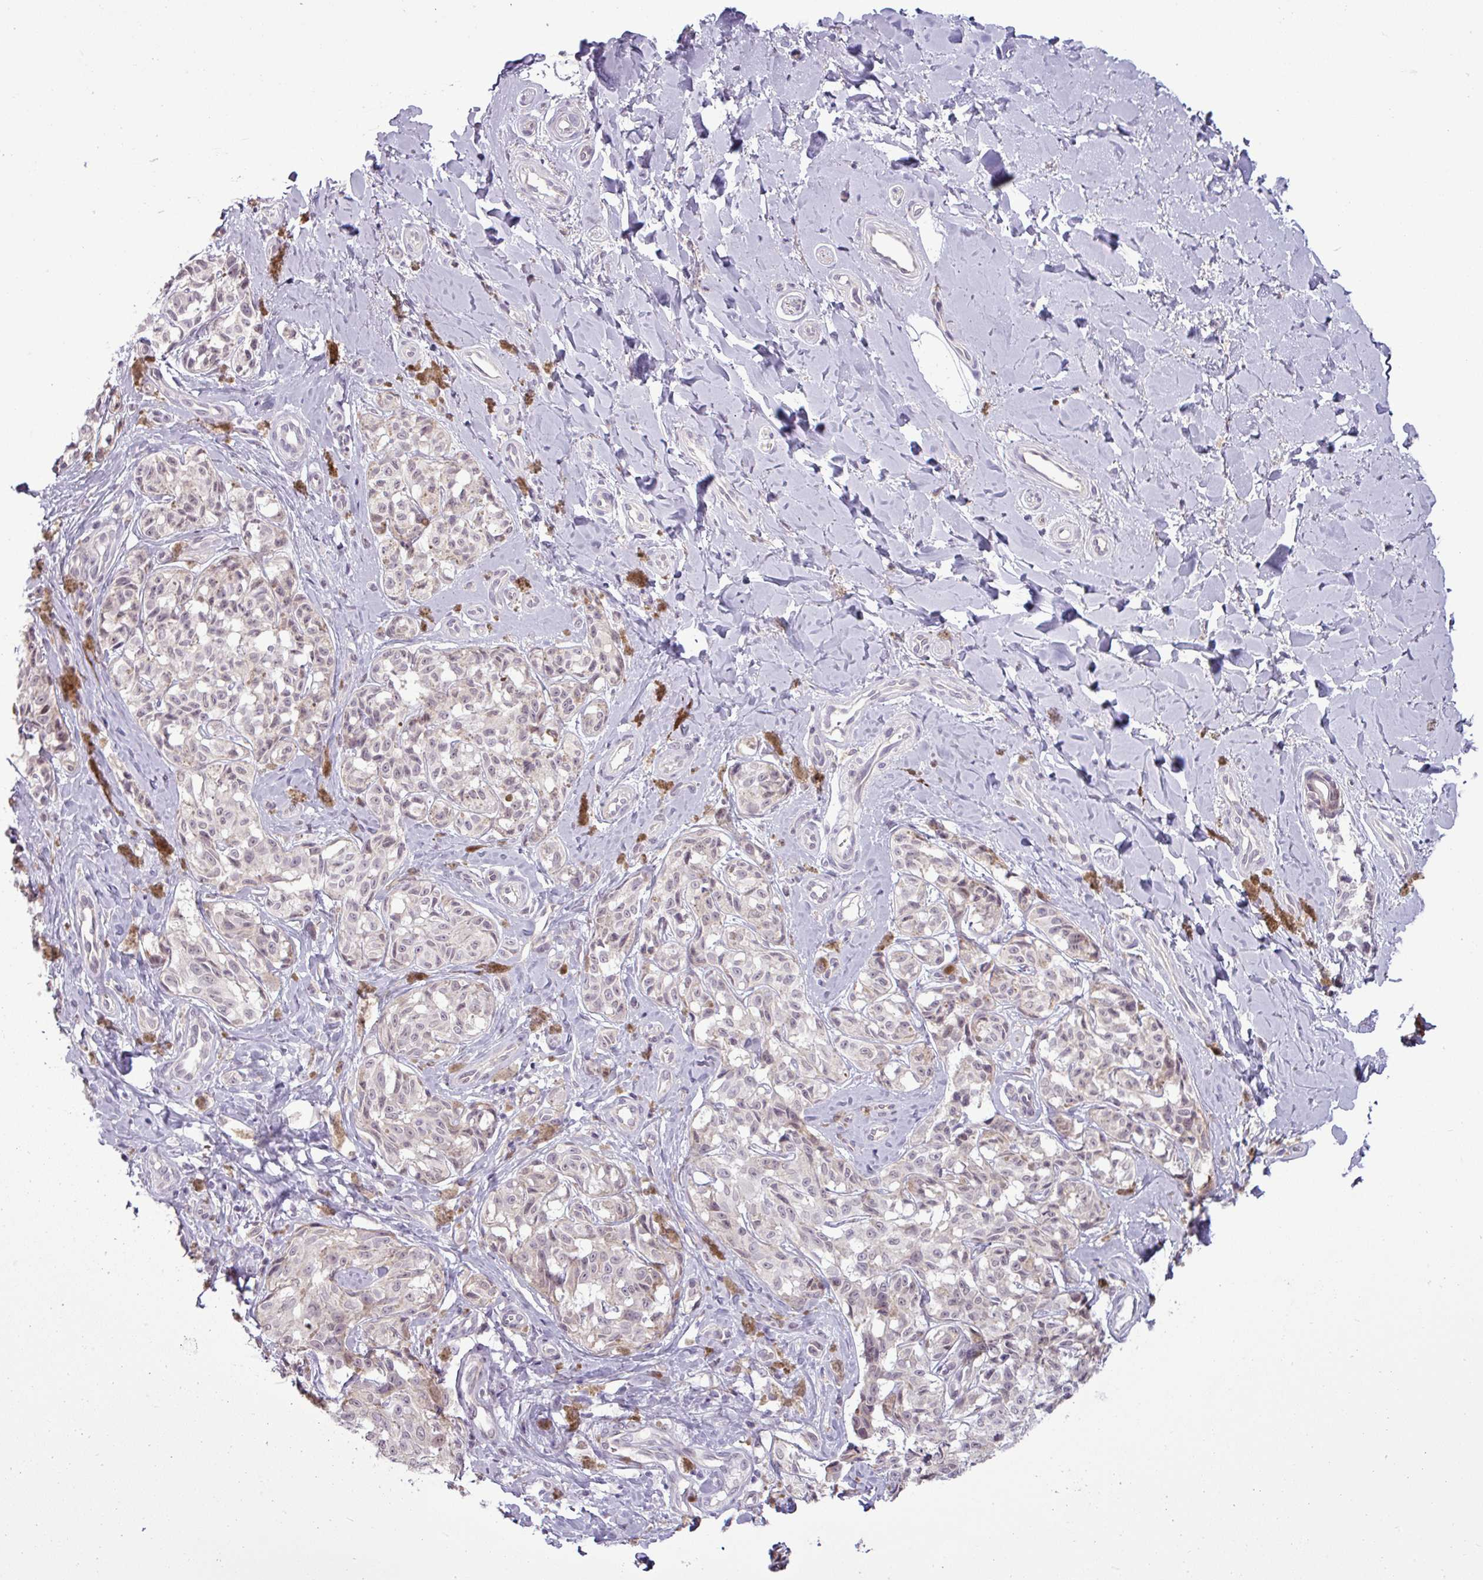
{"staining": {"intensity": "negative", "quantity": "none", "location": "none"}, "tissue": "melanoma", "cell_type": "Tumor cells", "image_type": "cancer", "snomed": [{"axis": "morphology", "description": "Malignant melanoma, NOS"}, {"axis": "topography", "description": "Skin"}], "caption": "Tumor cells are negative for protein expression in human melanoma.", "gene": "GPT2", "patient": {"sex": "female", "age": 65}}